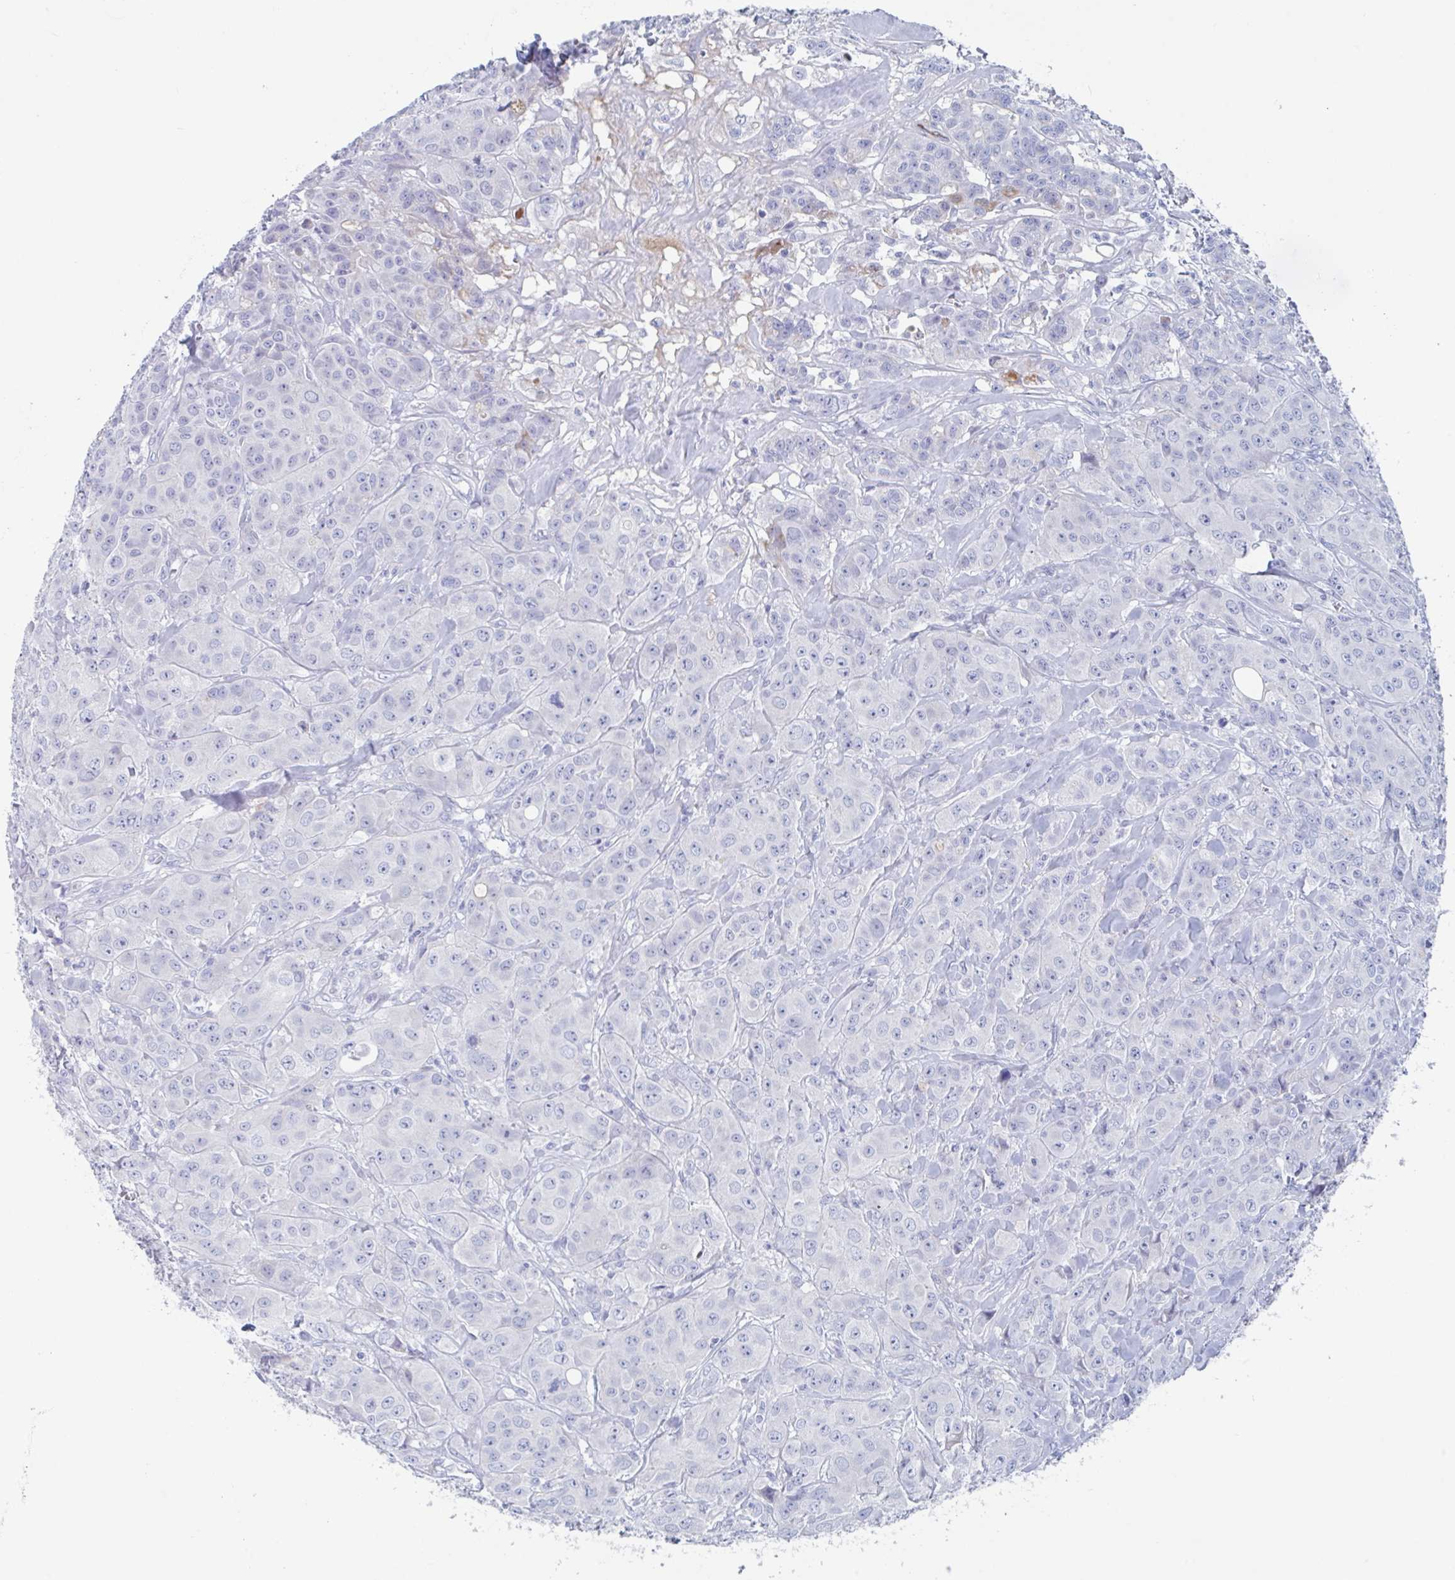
{"staining": {"intensity": "negative", "quantity": "none", "location": "none"}, "tissue": "breast cancer", "cell_type": "Tumor cells", "image_type": "cancer", "snomed": [{"axis": "morphology", "description": "Normal tissue, NOS"}, {"axis": "morphology", "description": "Duct carcinoma"}, {"axis": "topography", "description": "Breast"}], "caption": "Immunohistochemical staining of breast cancer (invasive ductal carcinoma) demonstrates no significant positivity in tumor cells. (Immunohistochemistry, brightfield microscopy, high magnification).", "gene": "NT5C3B", "patient": {"sex": "female", "age": 43}}